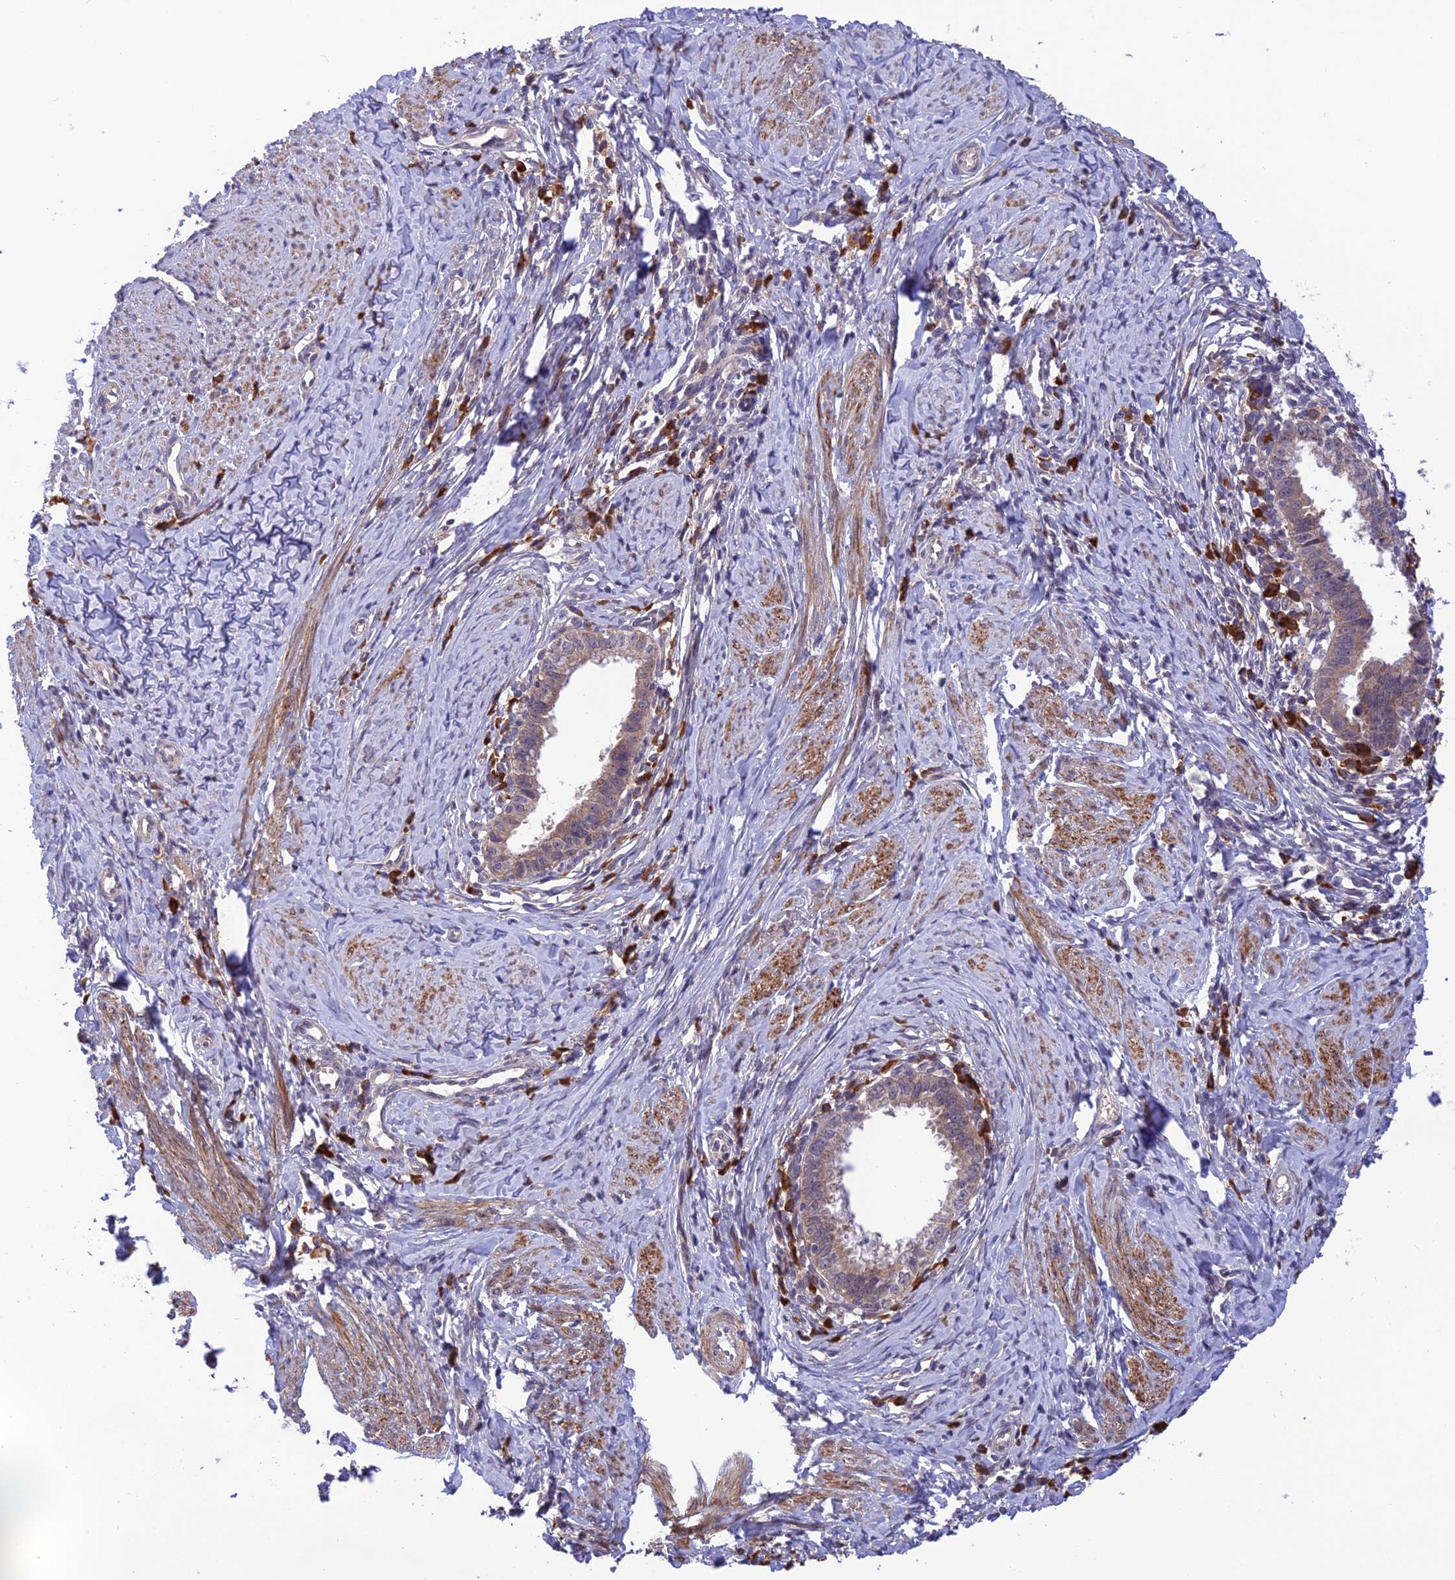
{"staining": {"intensity": "weak", "quantity": ">75%", "location": "cytoplasmic/membranous"}, "tissue": "cervical cancer", "cell_type": "Tumor cells", "image_type": "cancer", "snomed": [{"axis": "morphology", "description": "Adenocarcinoma, NOS"}, {"axis": "topography", "description": "Cervix"}], "caption": "Human cervical cancer (adenocarcinoma) stained with a protein marker displays weak staining in tumor cells.", "gene": "UROS", "patient": {"sex": "female", "age": 36}}